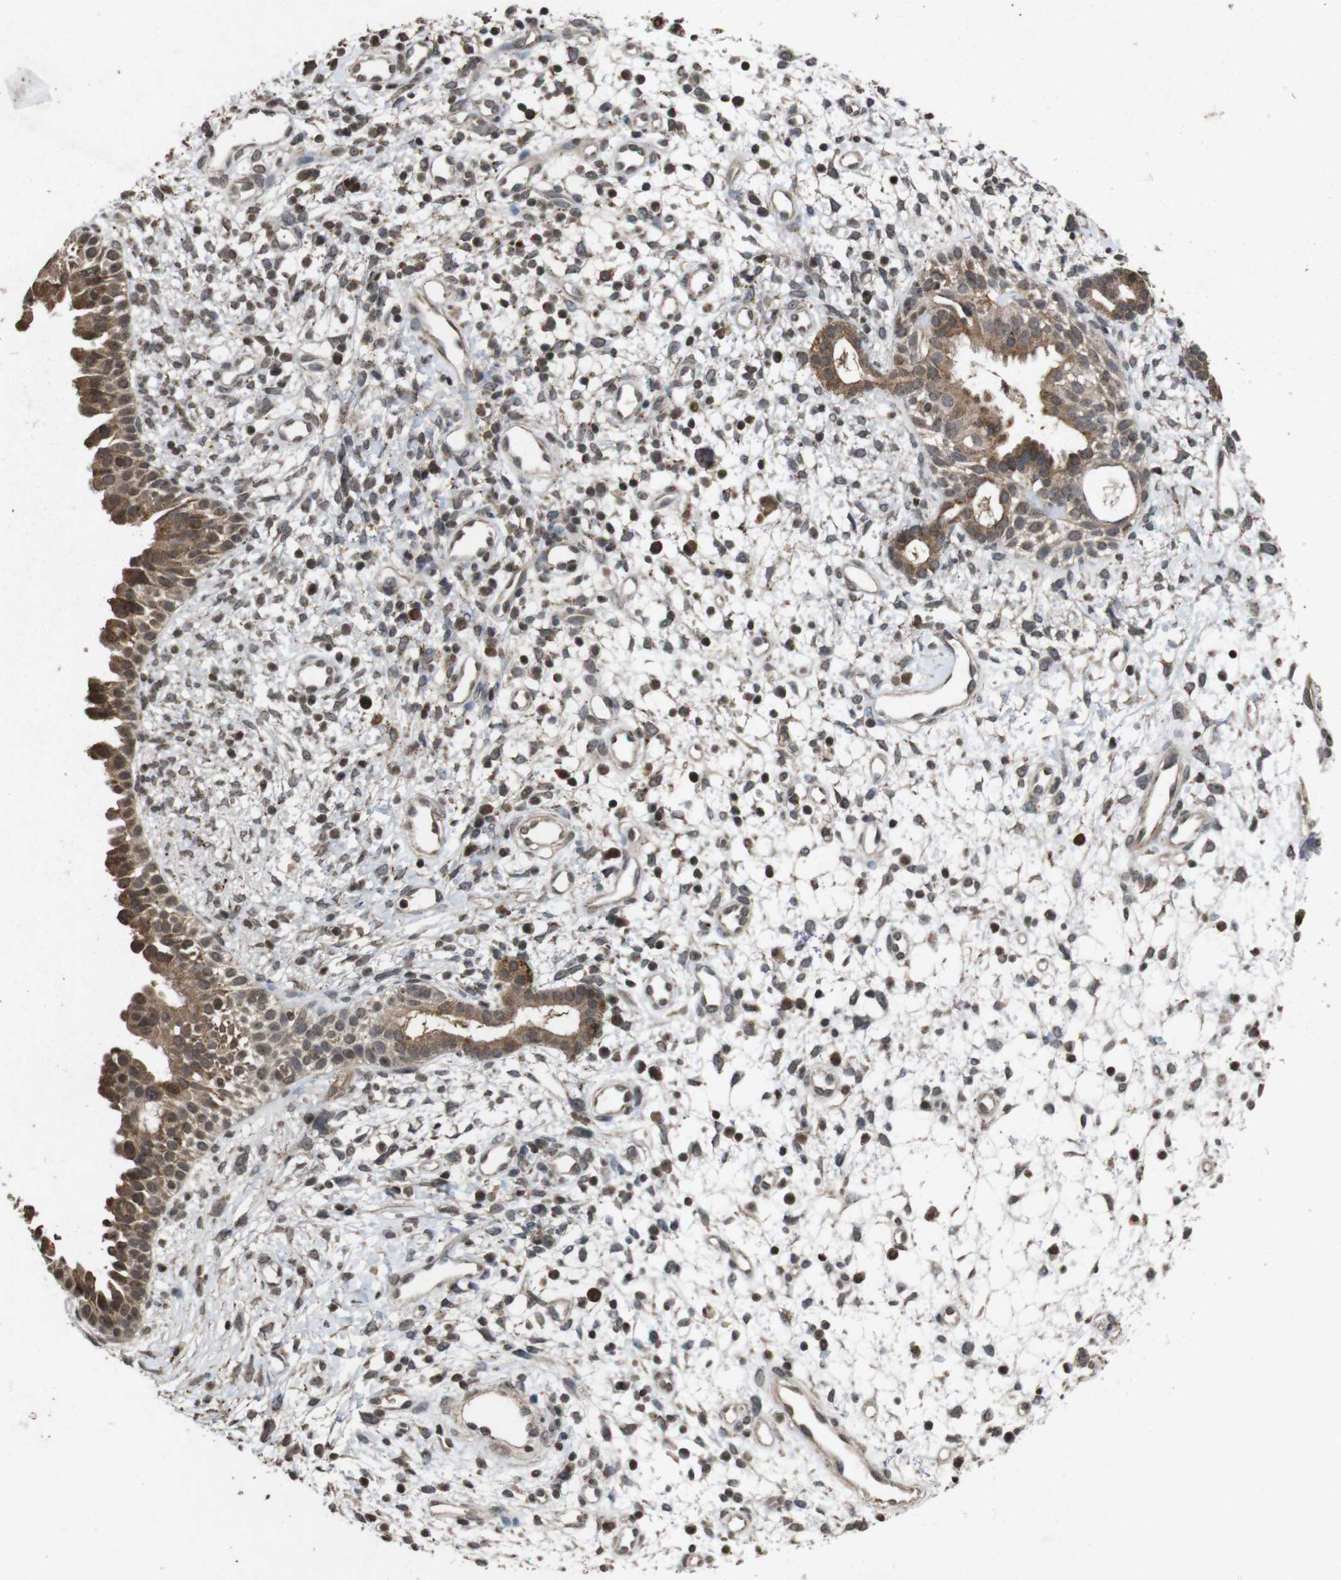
{"staining": {"intensity": "moderate", "quantity": ">75%", "location": "cytoplasmic/membranous"}, "tissue": "nasopharynx", "cell_type": "Respiratory epithelial cells", "image_type": "normal", "snomed": [{"axis": "morphology", "description": "Normal tissue, NOS"}, {"axis": "topography", "description": "Nasopharynx"}], "caption": "Immunohistochemical staining of normal human nasopharynx exhibits medium levels of moderate cytoplasmic/membranous staining in approximately >75% of respiratory epithelial cells. The protein is stained brown, and the nuclei are stained in blue (DAB IHC with brightfield microscopy, high magnification).", "gene": "SORL1", "patient": {"sex": "male", "age": 22}}